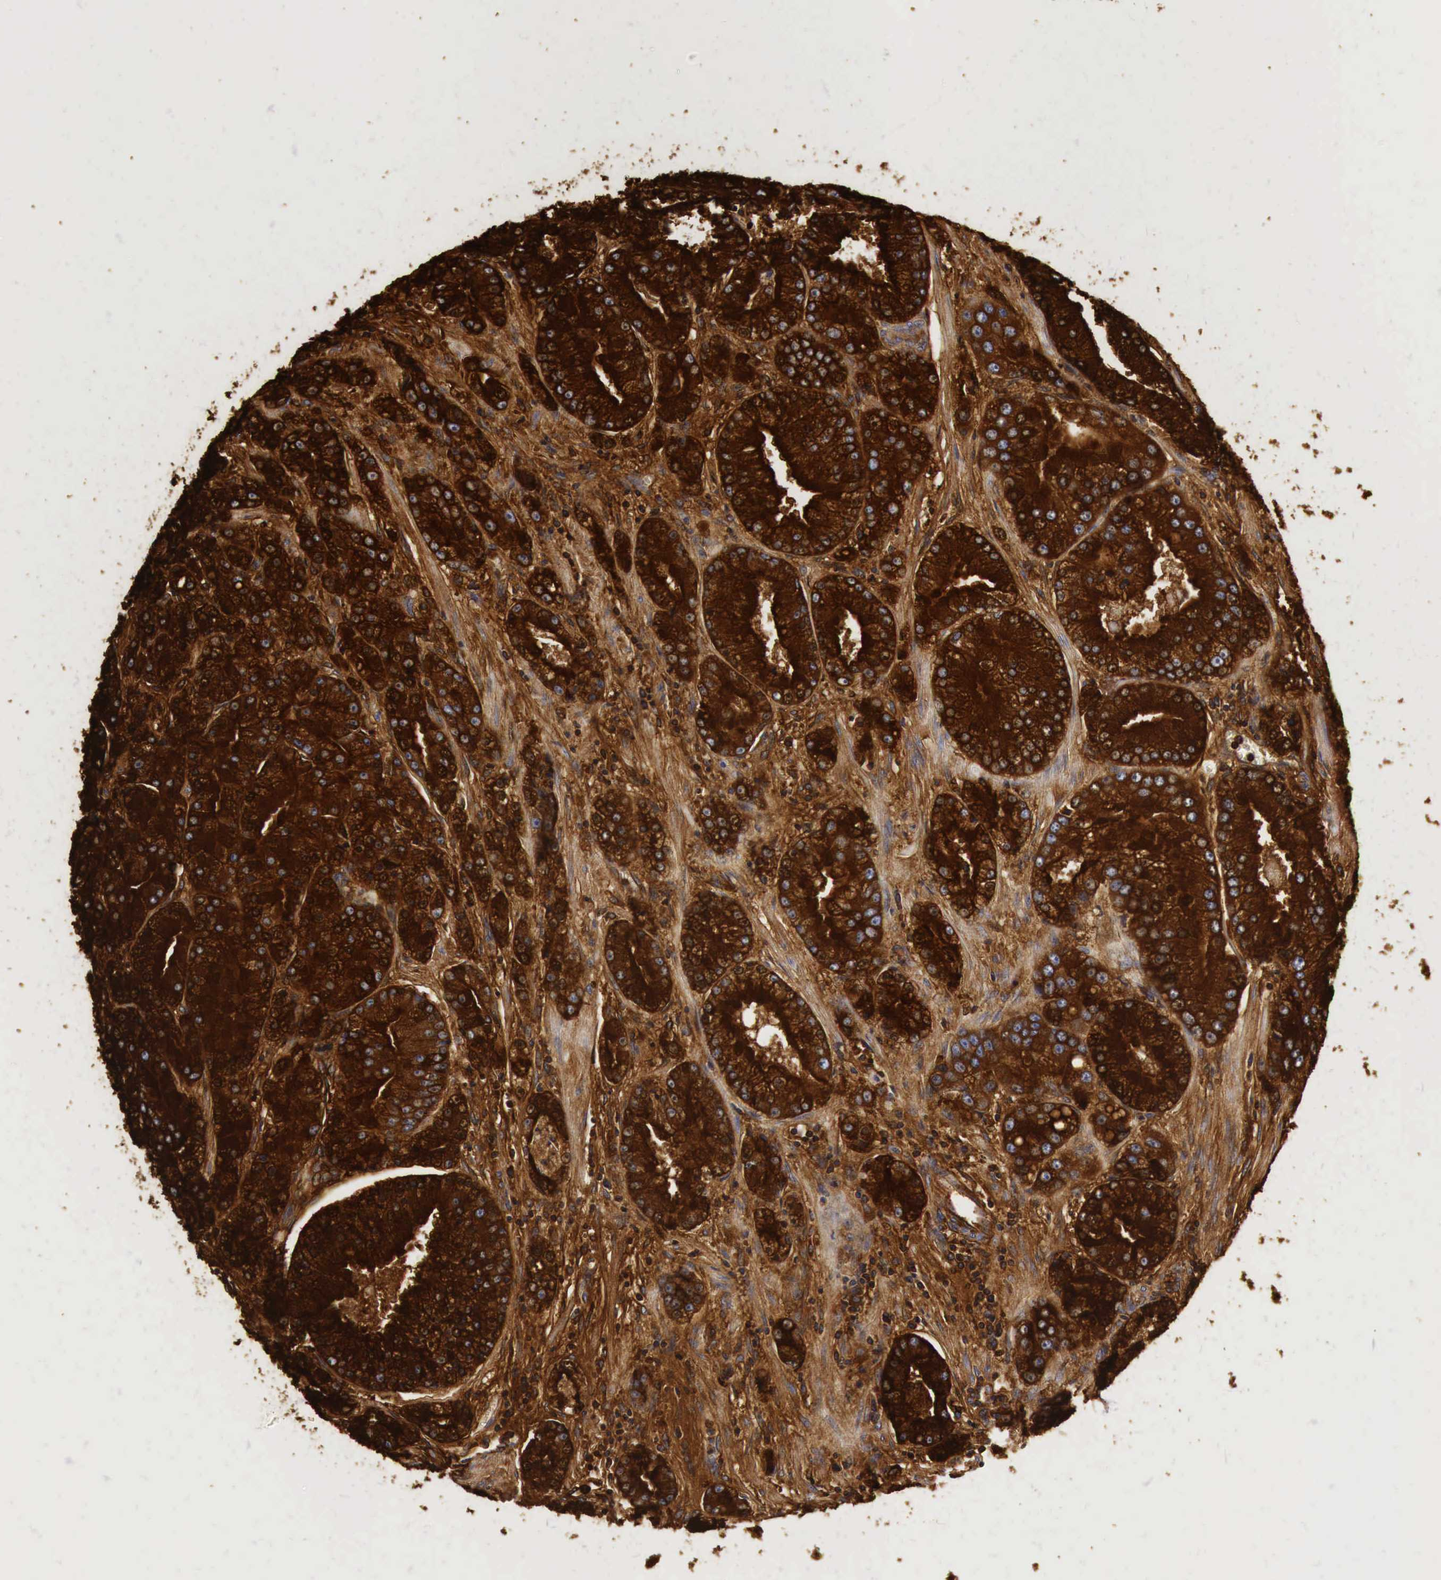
{"staining": {"intensity": "strong", "quantity": ">75%", "location": "cytoplasmic/membranous"}, "tissue": "prostate cancer", "cell_type": "Tumor cells", "image_type": "cancer", "snomed": [{"axis": "morphology", "description": "Adenocarcinoma, Medium grade"}, {"axis": "topography", "description": "Prostate"}], "caption": "A brown stain labels strong cytoplasmic/membranous staining of a protein in prostate cancer (medium-grade adenocarcinoma) tumor cells.", "gene": "ACP3", "patient": {"sex": "male", "age": 72}}